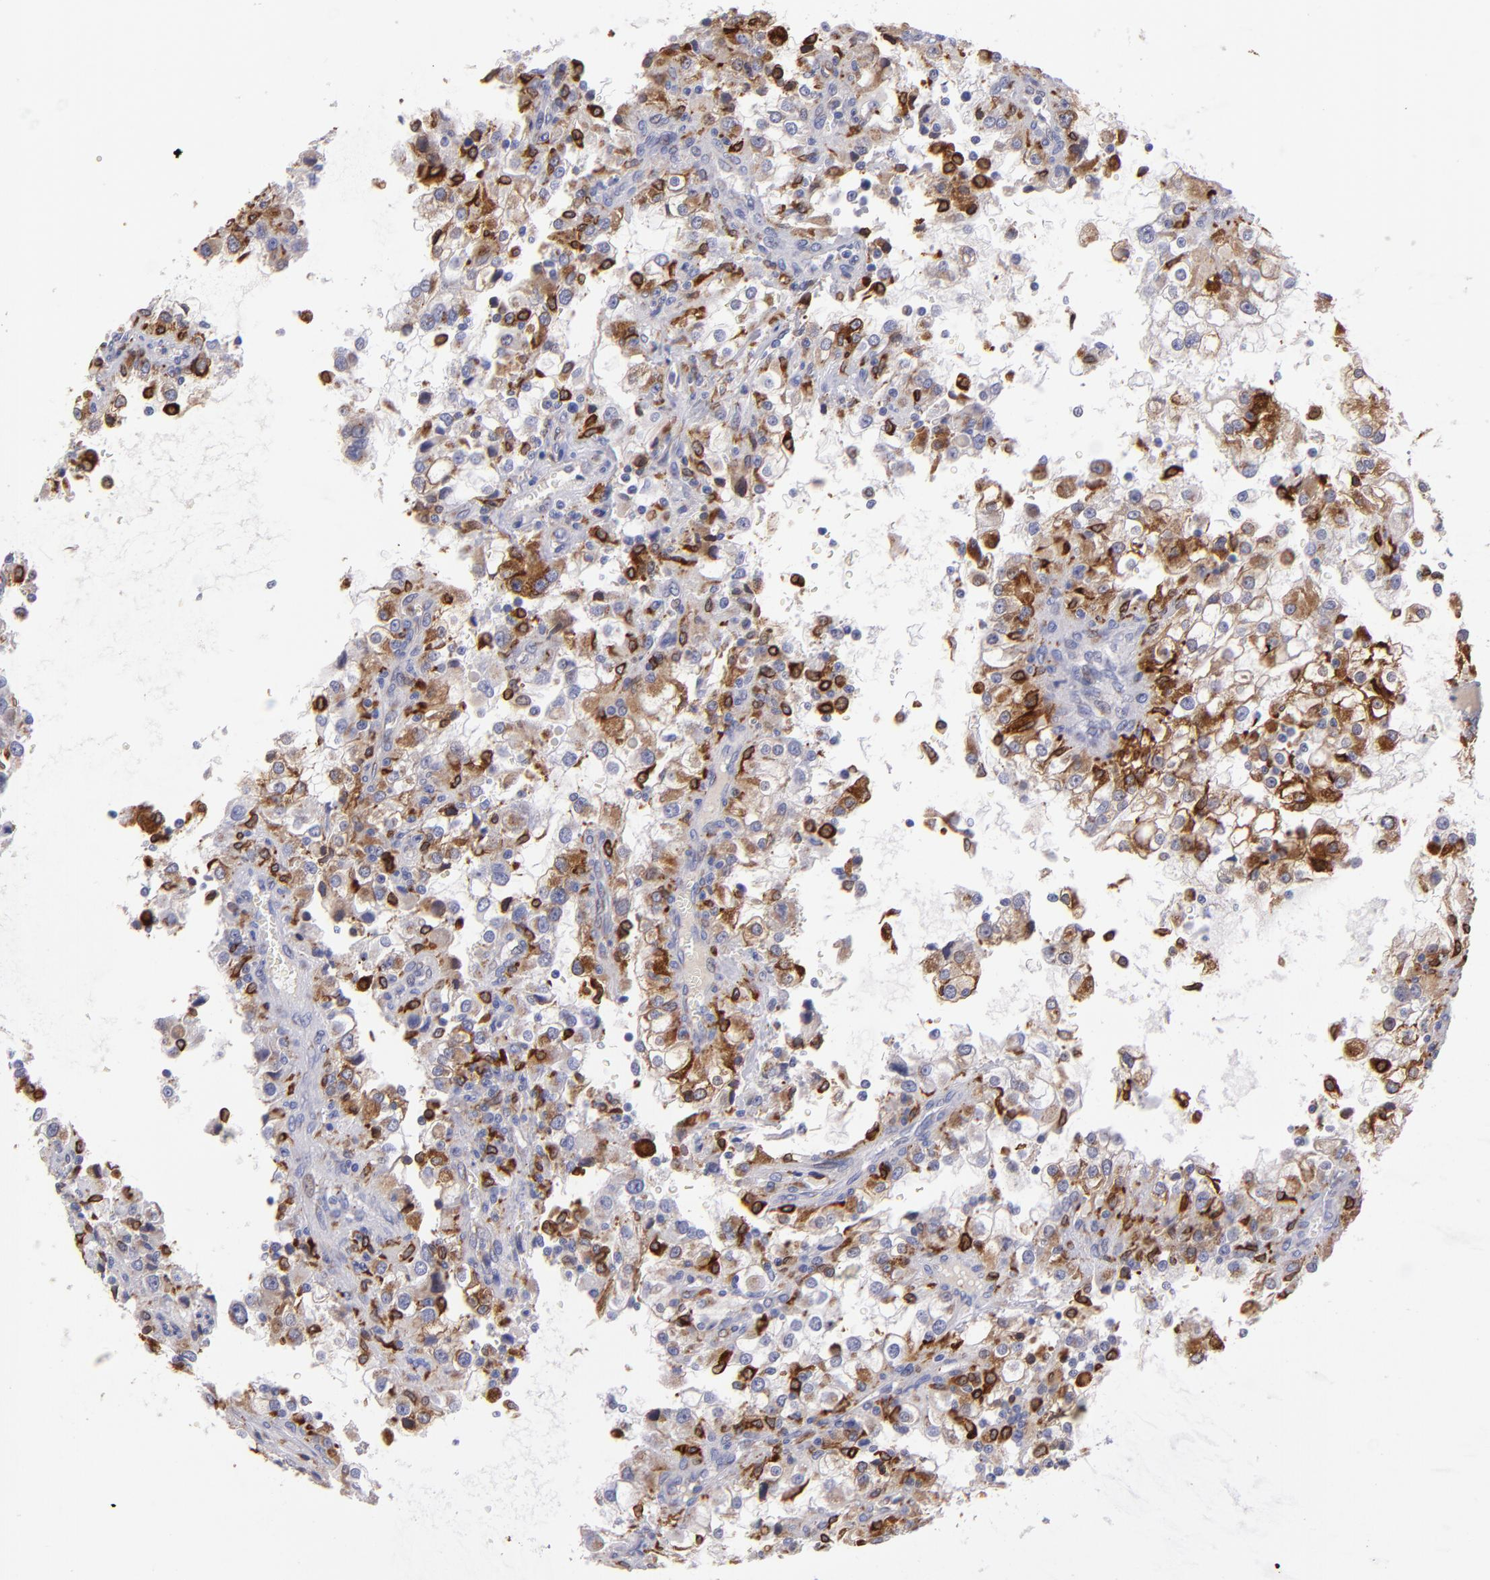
{"staining": {"intensity": "strong", "quantity": "25%-75%", "location": "cytoplasmic/membranous"}, "tissue": "renal cancer", "cell_type": "Tumor cells", "image_type": "cancer", "snomed": [{"axis": "morphology", "description": "Adenocarcinoma, NOS"}, {"axis": "topography", "description": "Kidney"}], "caption": "Renal cancer stained for a protein displays strong cytoplasmic/membranous positivity in tumor cells.", "gene": "PTGS1", "patient": {"sex": "female", "age": 52}}